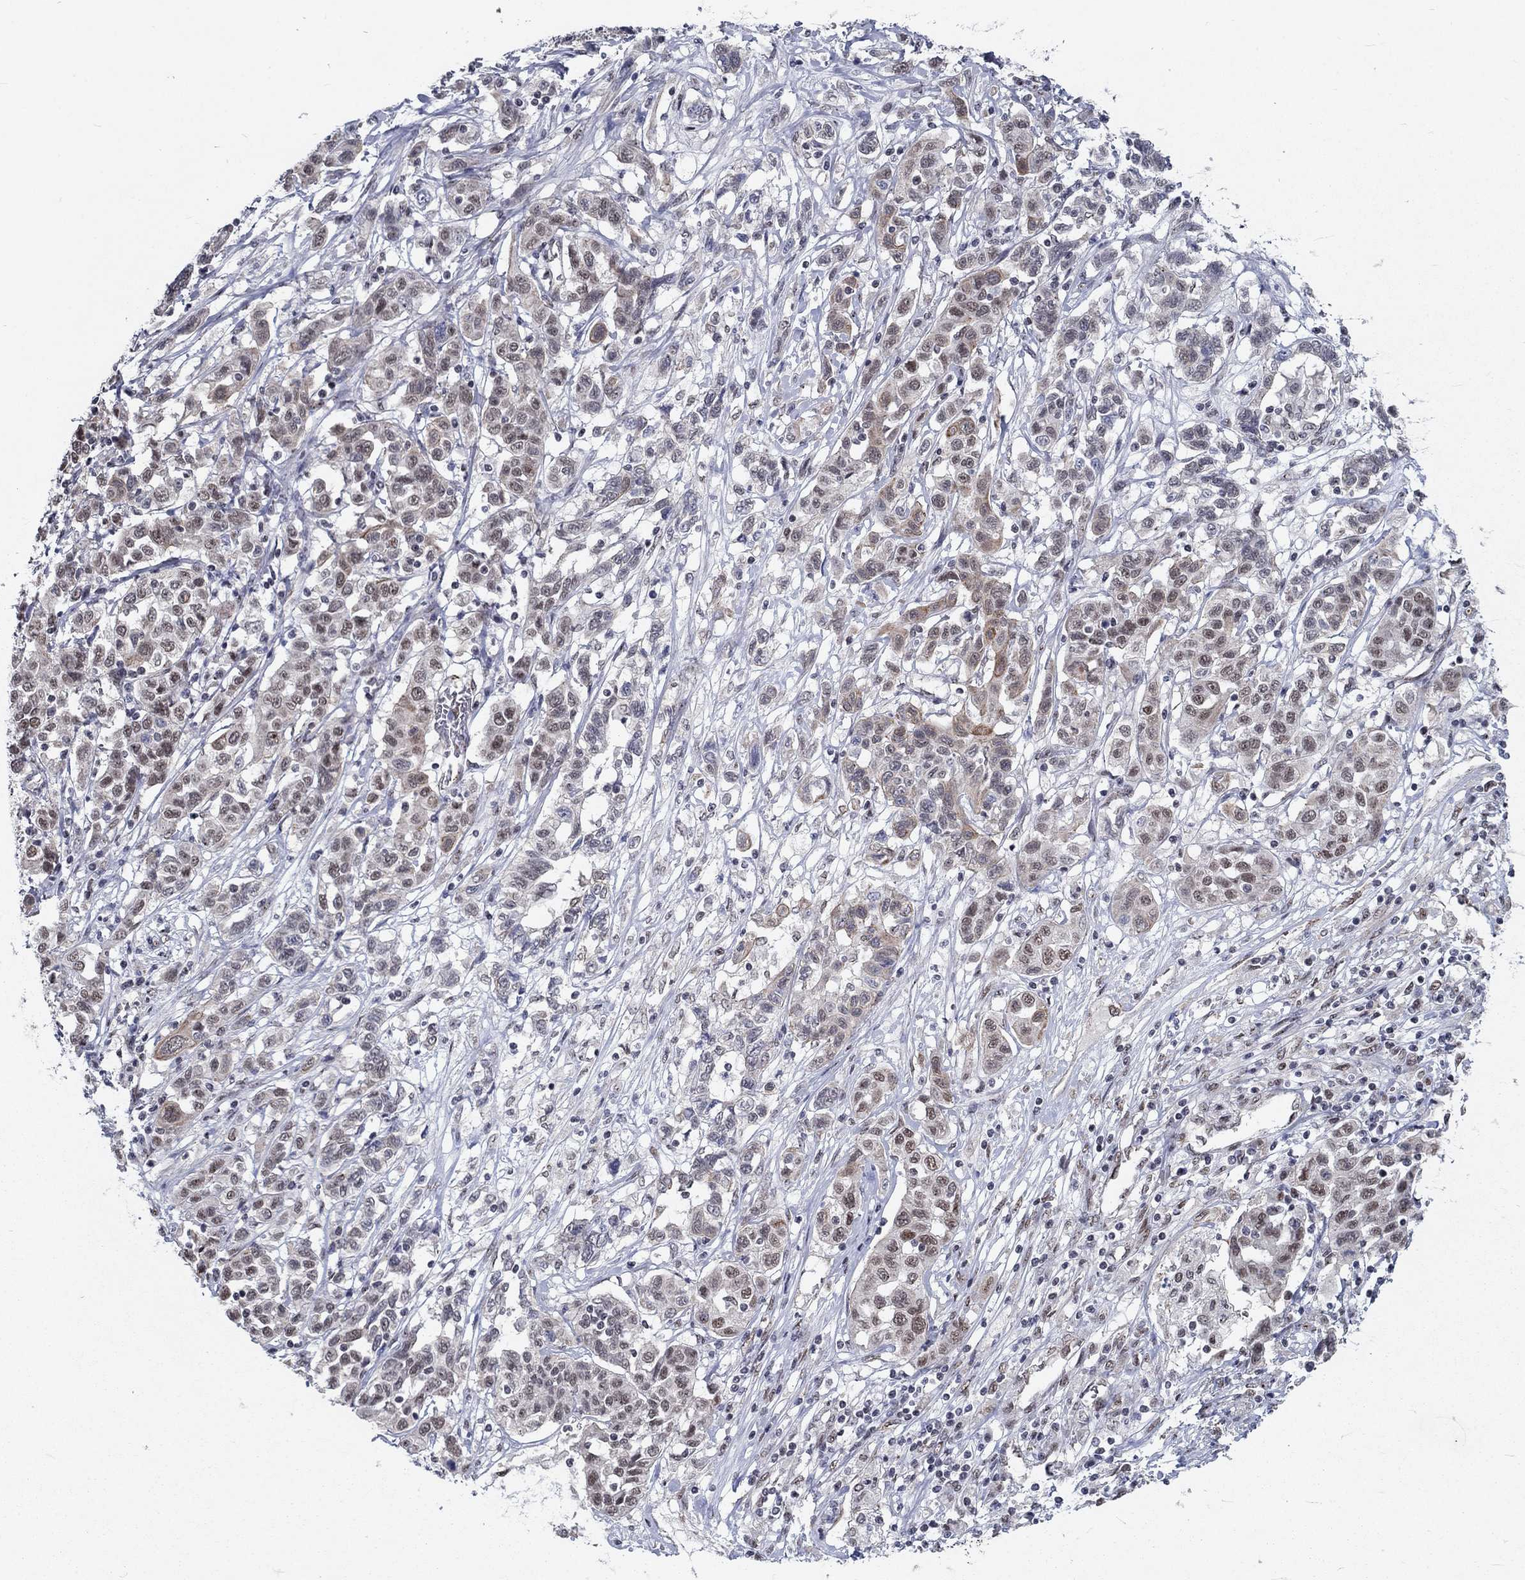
{"staining": {"intensity": "weak", "quantity": "<25%", "location": "cytoplasmic/membranous"}, "tissue": "liver cancer", "cell_type": "Tumor cells", "image_type": "cancer", "snomed": [{"axis": "morphology", "description": "Adenocarcinoma, NOS"}, {"axis": "morphology", "description": "Cholangiocarcinoma"}, {"axis": "topography", "description": "Liver"}], "caption": "Adenocarcinoma (liver) was stained to show a protein in brown. There is no significant expression in tumor cells. (DAB immunohistochemistry, high magnification).", "gene": "ZBED1", "patient": {"sex": "male", "age": 64}}